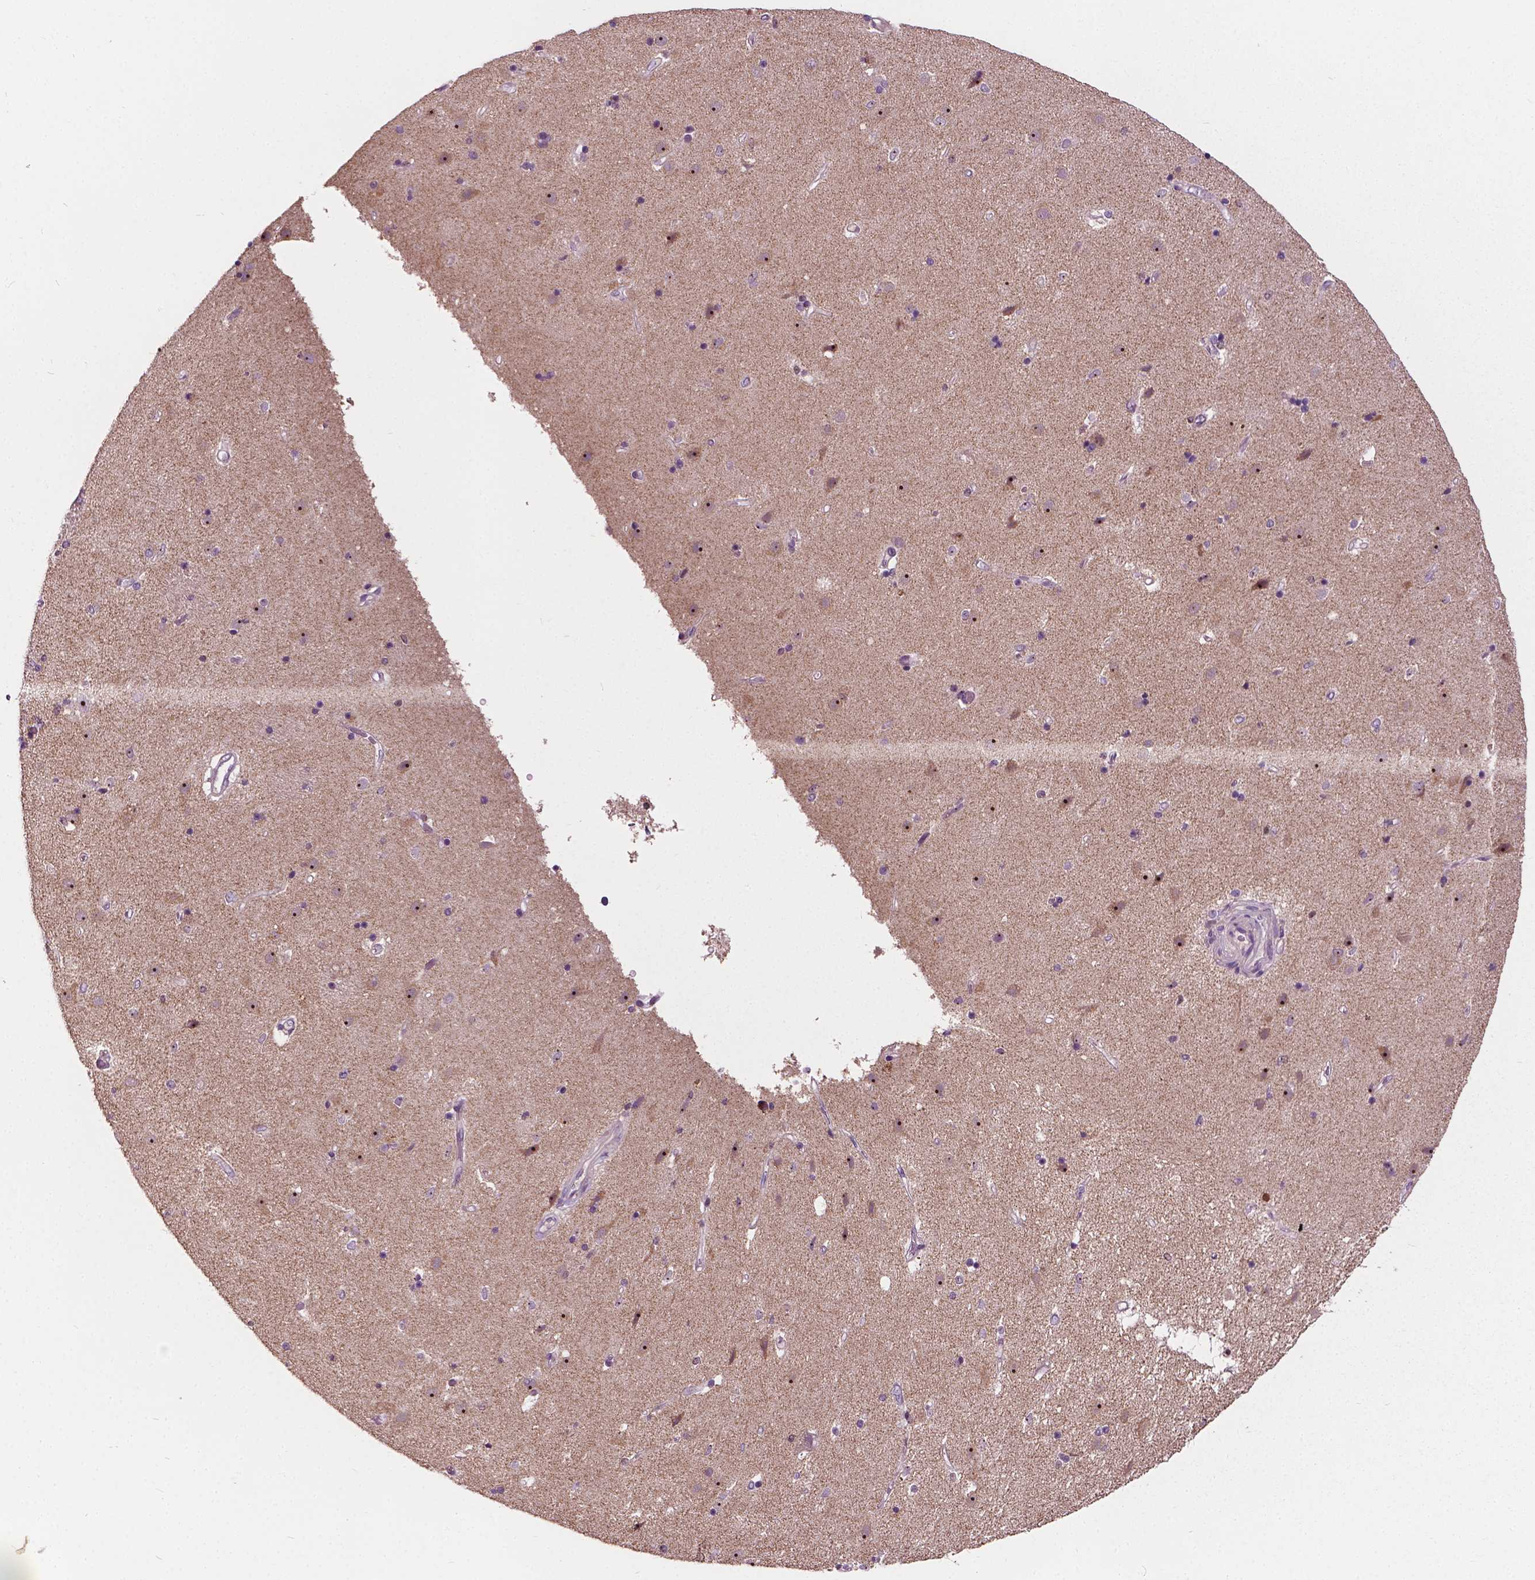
{"staining": {"intensity": "negative", "quantity": "none", "location": "none"}, "tissue": "caudate", "cell_type": "Glial cells", "image_type": "normal", "snomed": [{"axis": "morphology", "description": "Normal tissue, NOS"}, {"axis": "topography", "description": "Lateral ventricle wall"}], "caption": "High magnification brightfield microscopy of benign caudate stained with DAB (3,3'-diaminobenzidine) (brown) and counterstained with hematoxylin (blue): glial cells show no significant expression. The staining was performed using DAB to visualize the protein expression in brown, while the nuclei were stained in blue with hematoxylin (Magnification: 20x).", "gene": "ODF3L2", "patient": {"sex": "female", "age": 71}}